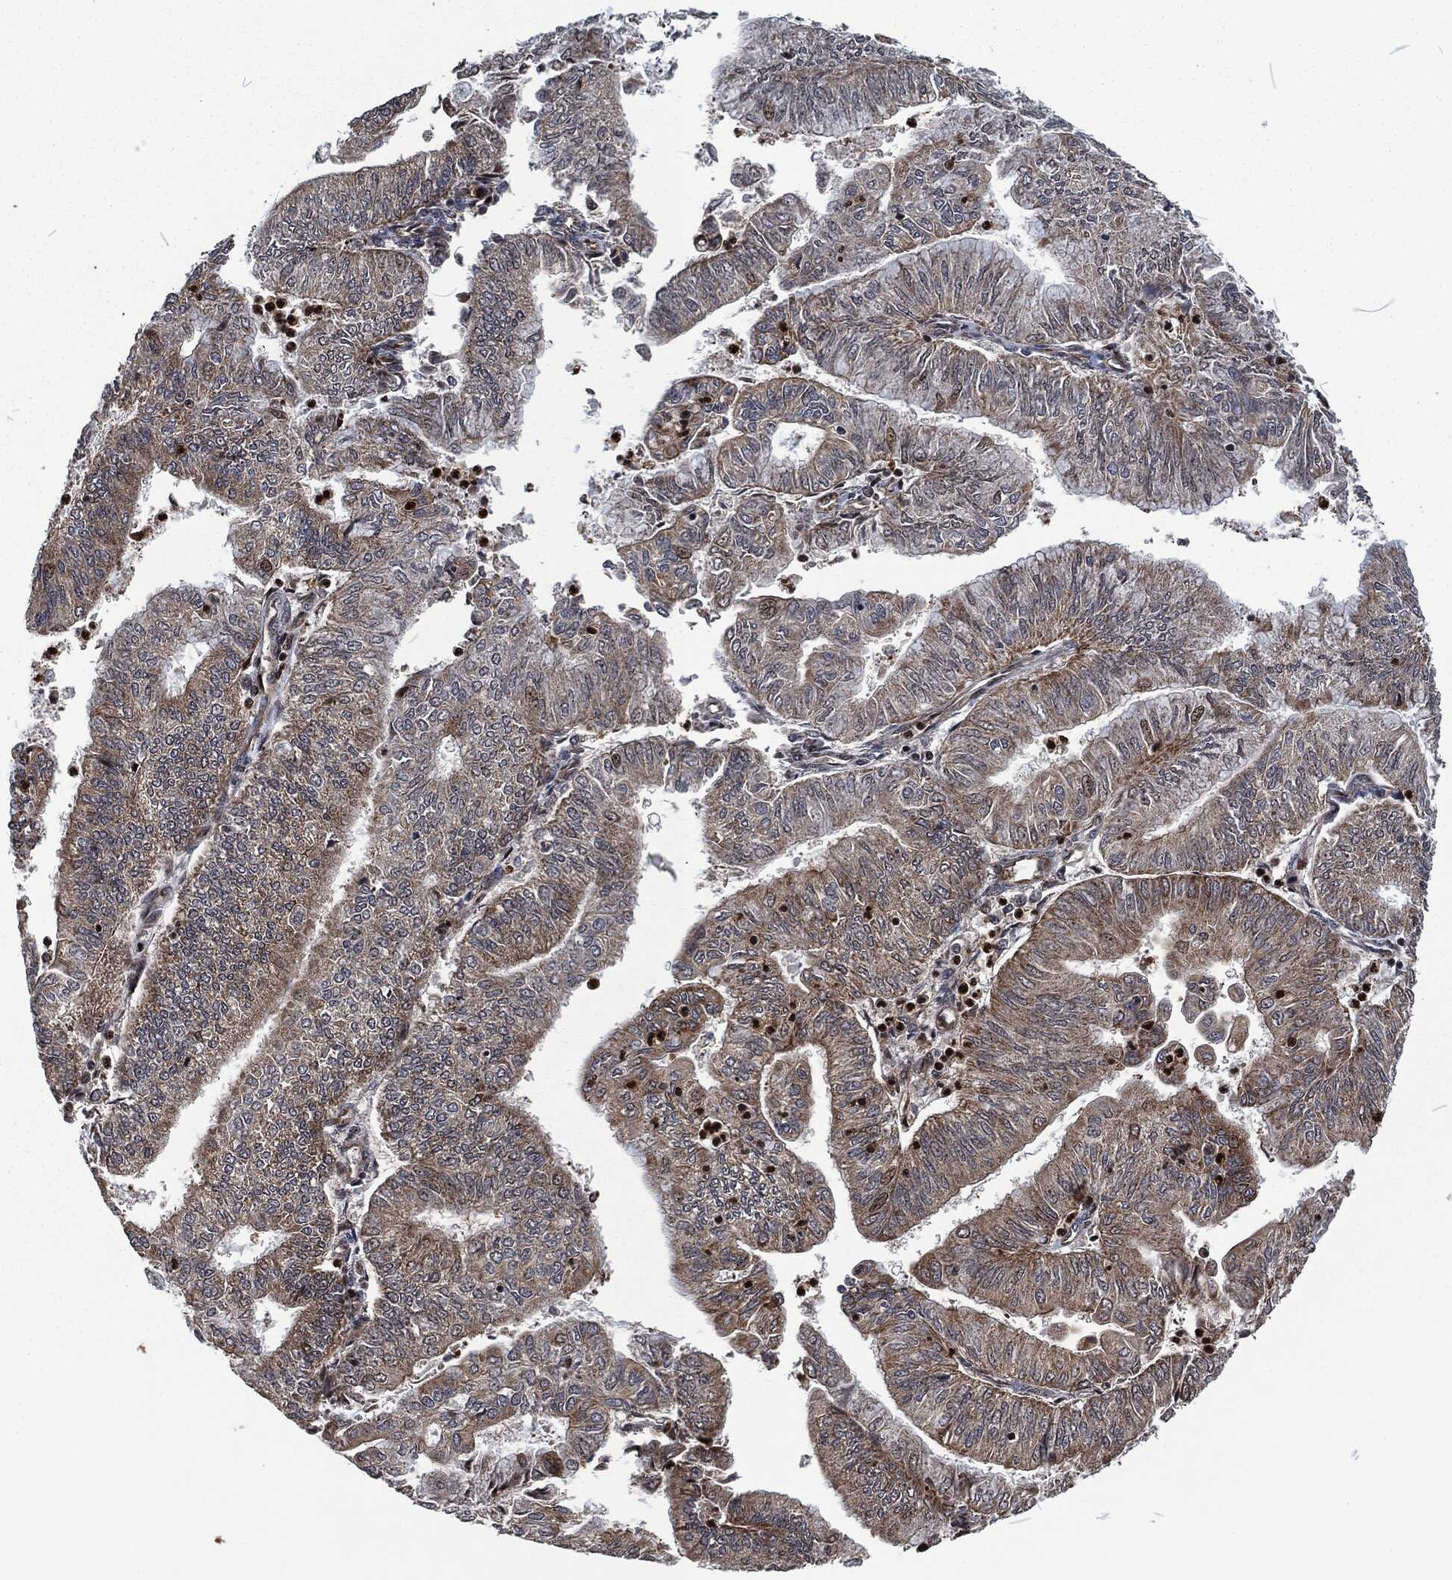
{"staining": {"intensity": "weak", "quantity": "25%-75%", "location": "cytoplasmic/membranous"}, "tissue": "endometrial cancer", "cell_type": "Tumor cells", "image_type": "cancer", "snomed": [{"axis": "morphology", "description": "Adenocarcinoma, NOS"}, {"axis": "topography", "description": "Endometrium"}], "caption": "Protein expression analysis of endometrial cancer demonstrates weak cytoplasmic/membranous staining in approximately 25%-75% of tumor cells. (DAB = brown stain, brightfield microscopy at high magnification).", "gene": "CMPK2", "patient": {"sex": "female", "age": 59}}